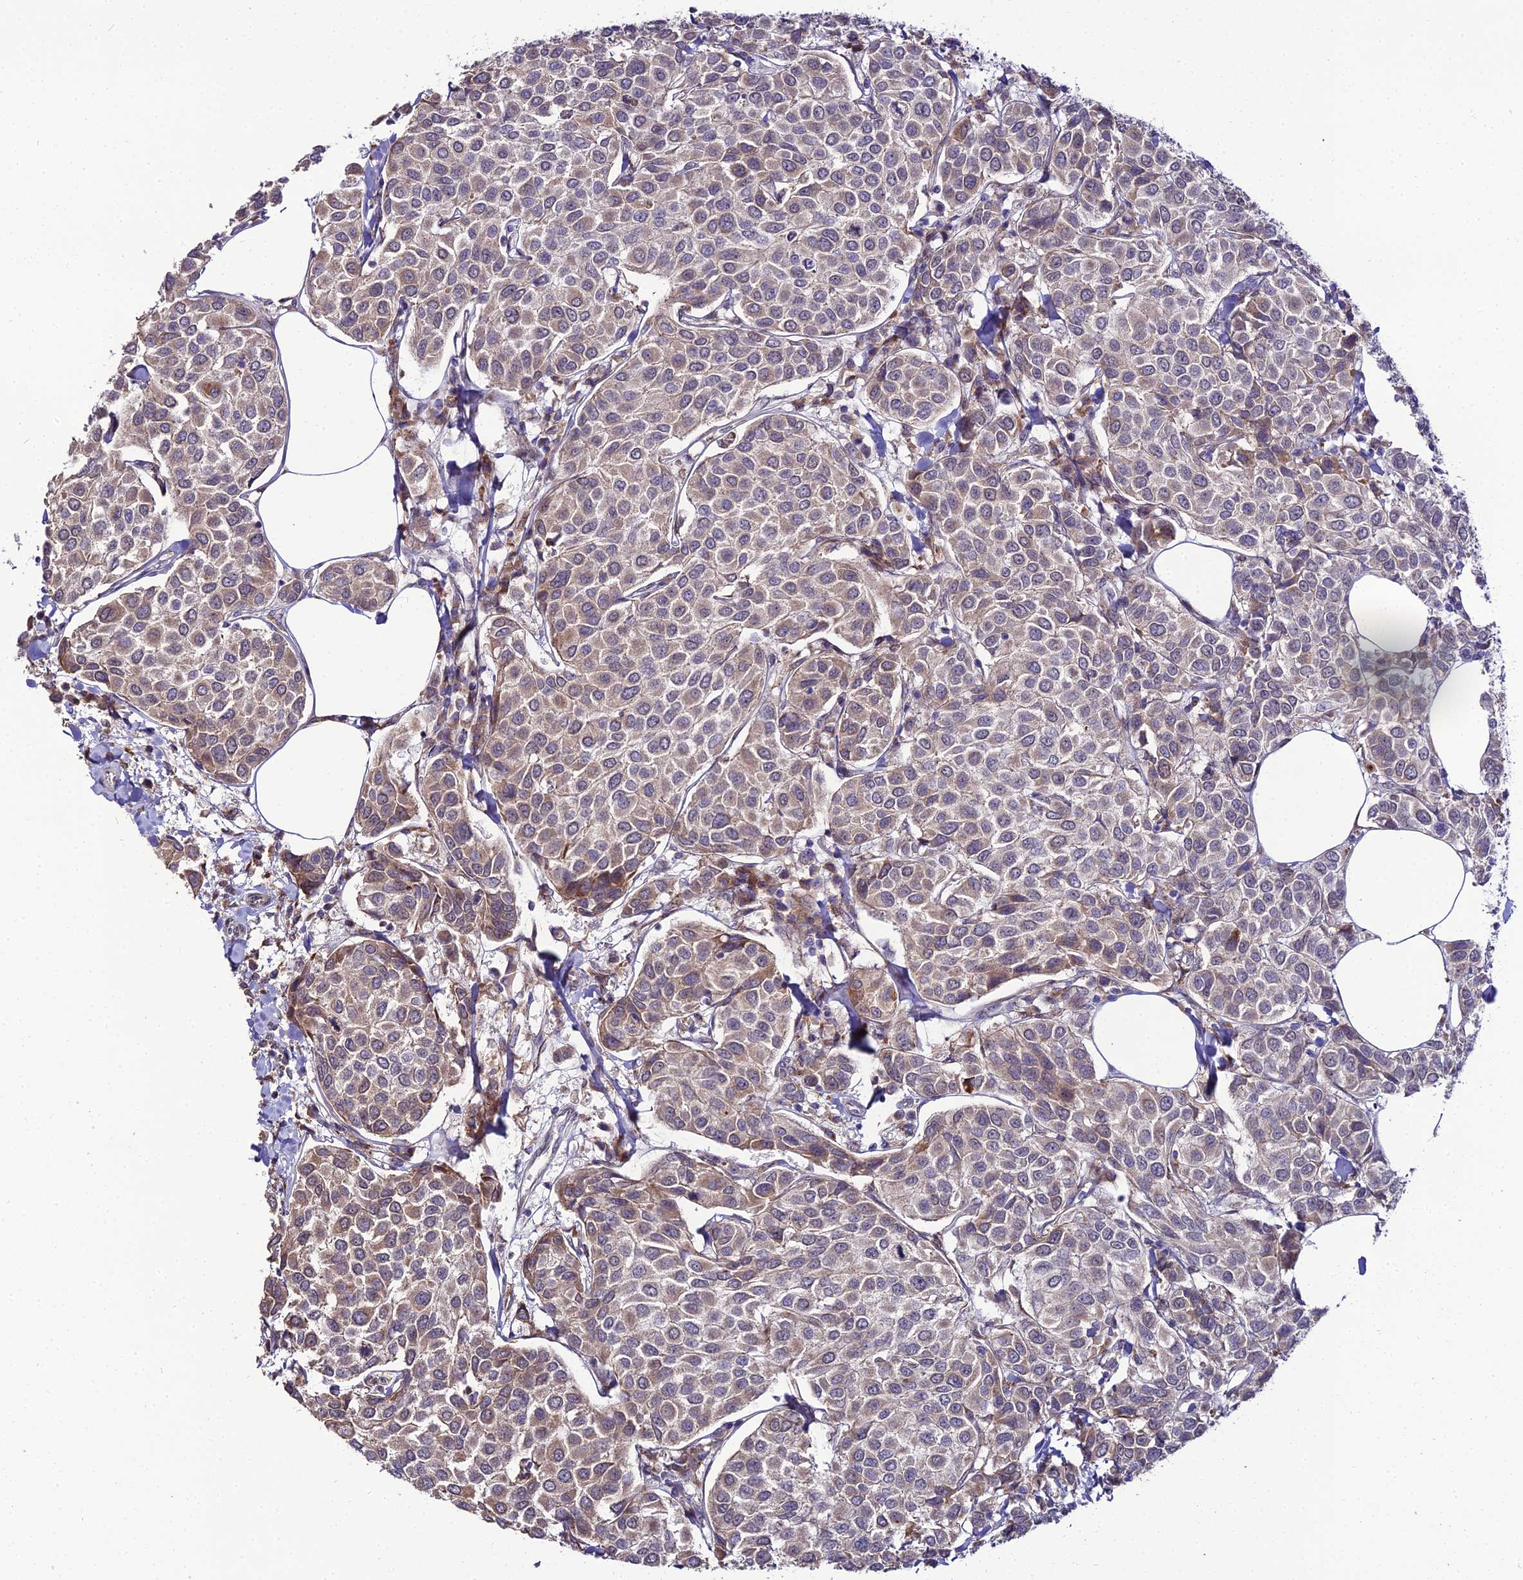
{"staining": {"intensity": "weak", "quantity": "<25%", "location": "cytoplasmic/membranous"}, "tissue": "breast cancer", "cell_type": "Tumor cells", "image_type": "cancer", "snomed": [{"axis": "morphology", "description": "Duct carcinoma"}, {"axis": "topography", "description": "Breast"}], "caption": "High magnification brightfield microscopy of breast cancer stained with DAB (brown) and counterstained with hematoxylin (blue): tumor cells show no significant positivity.", "gene": "TROAP", "patient": {"sex": "female", "age": 55}}